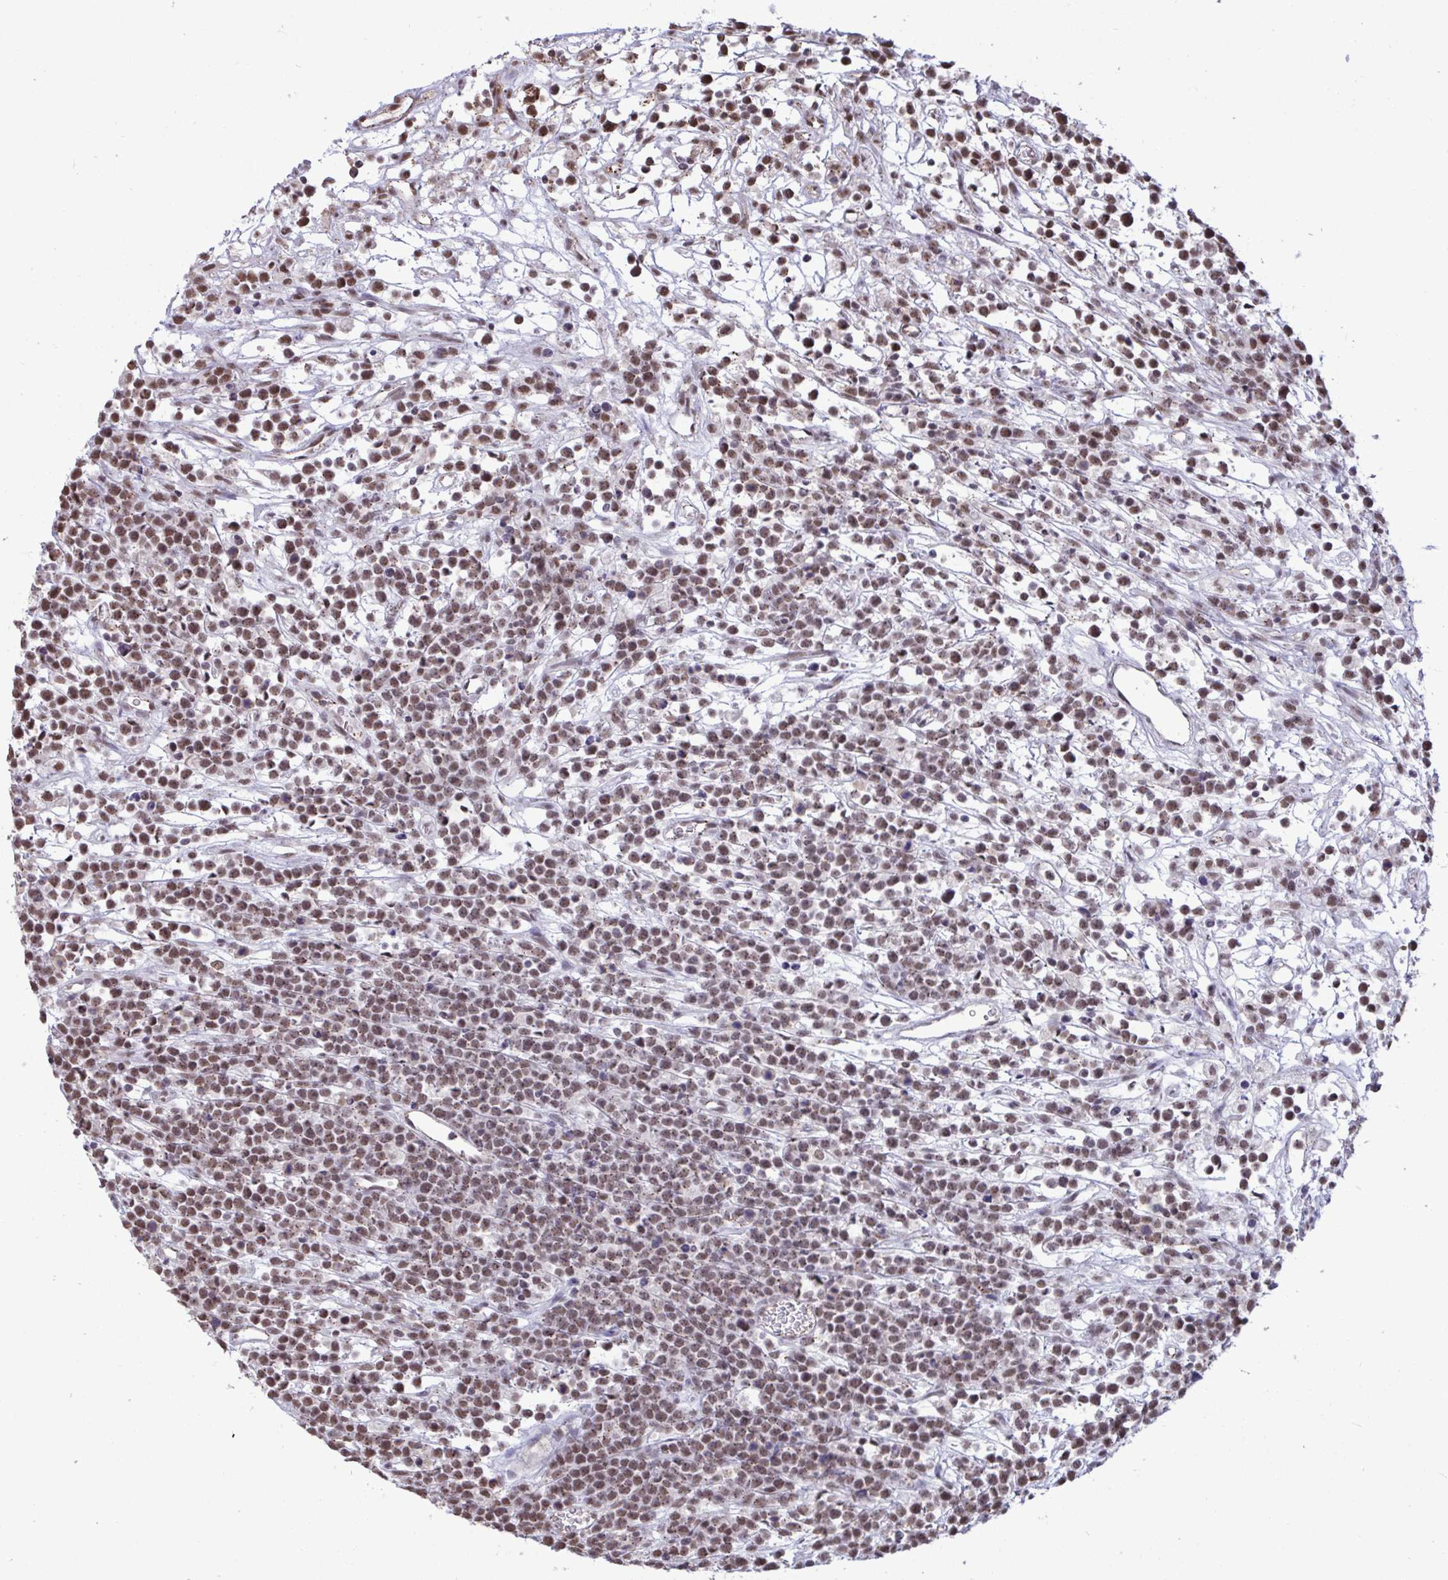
{"staining": {"intensity": "weak", "quantity": "25%-75%", "location": "nuclear"}, "tissue": "lymphoma", "cell_type": "Tumor cells", "image_type": "cancer", "snomed": [{"axis": "morphology", "description": "Malignant lymphoma, non-Hodgkin's type, High grade"}, {"axis": "topography", "description": "Ovary"}], "caption": "Protein expression analysis of human malignant lymphoma, non-Hodgkin's type (high-grade) reveals weak nuclear expression in about 25%-75% of tumor cells.", "gene": "PUF60", "patient": {"sex": "female", "age": 56}}